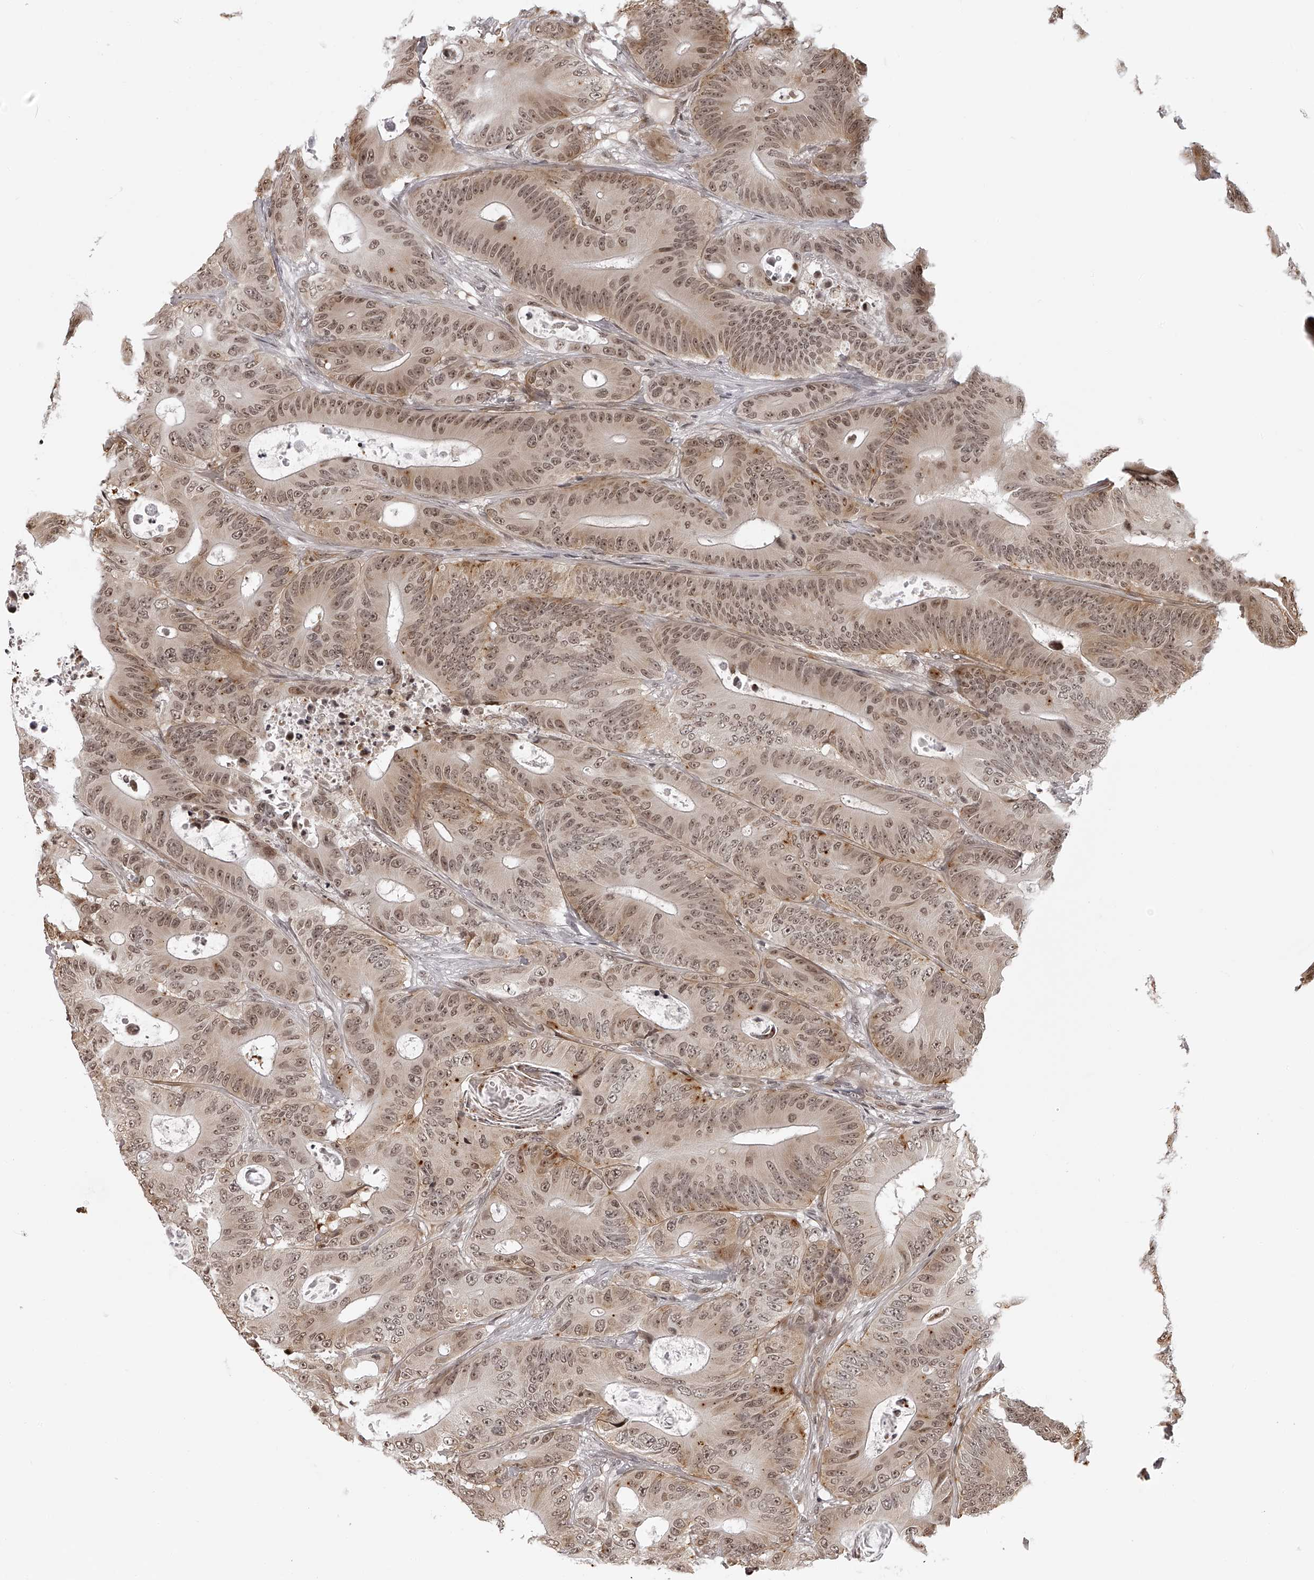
{"staining": {"intensity": "moderate", "quantity": ">75%", "location": "cytoplasmic/membranous,nuclear"}, "tissue": "colorectal cancer", "cell_type": "Tumor cells", "image_type": "cancer", "snomed": [{"axis": "morphology", "description": "Adenocarcinoma, NOS"}, {"axis": "topography", "description": "Colon"}], "caption": "Immunohistochemistry histopathology image of colorectal adenocarcinoma stained for a protein (brown), which shows medium levels of moderate cytoplasmic/membranous and nuclear staining in about >75% of tumor cells.", "gene": "ODF2L", "patient": {"sex": "male", "age": 83}}